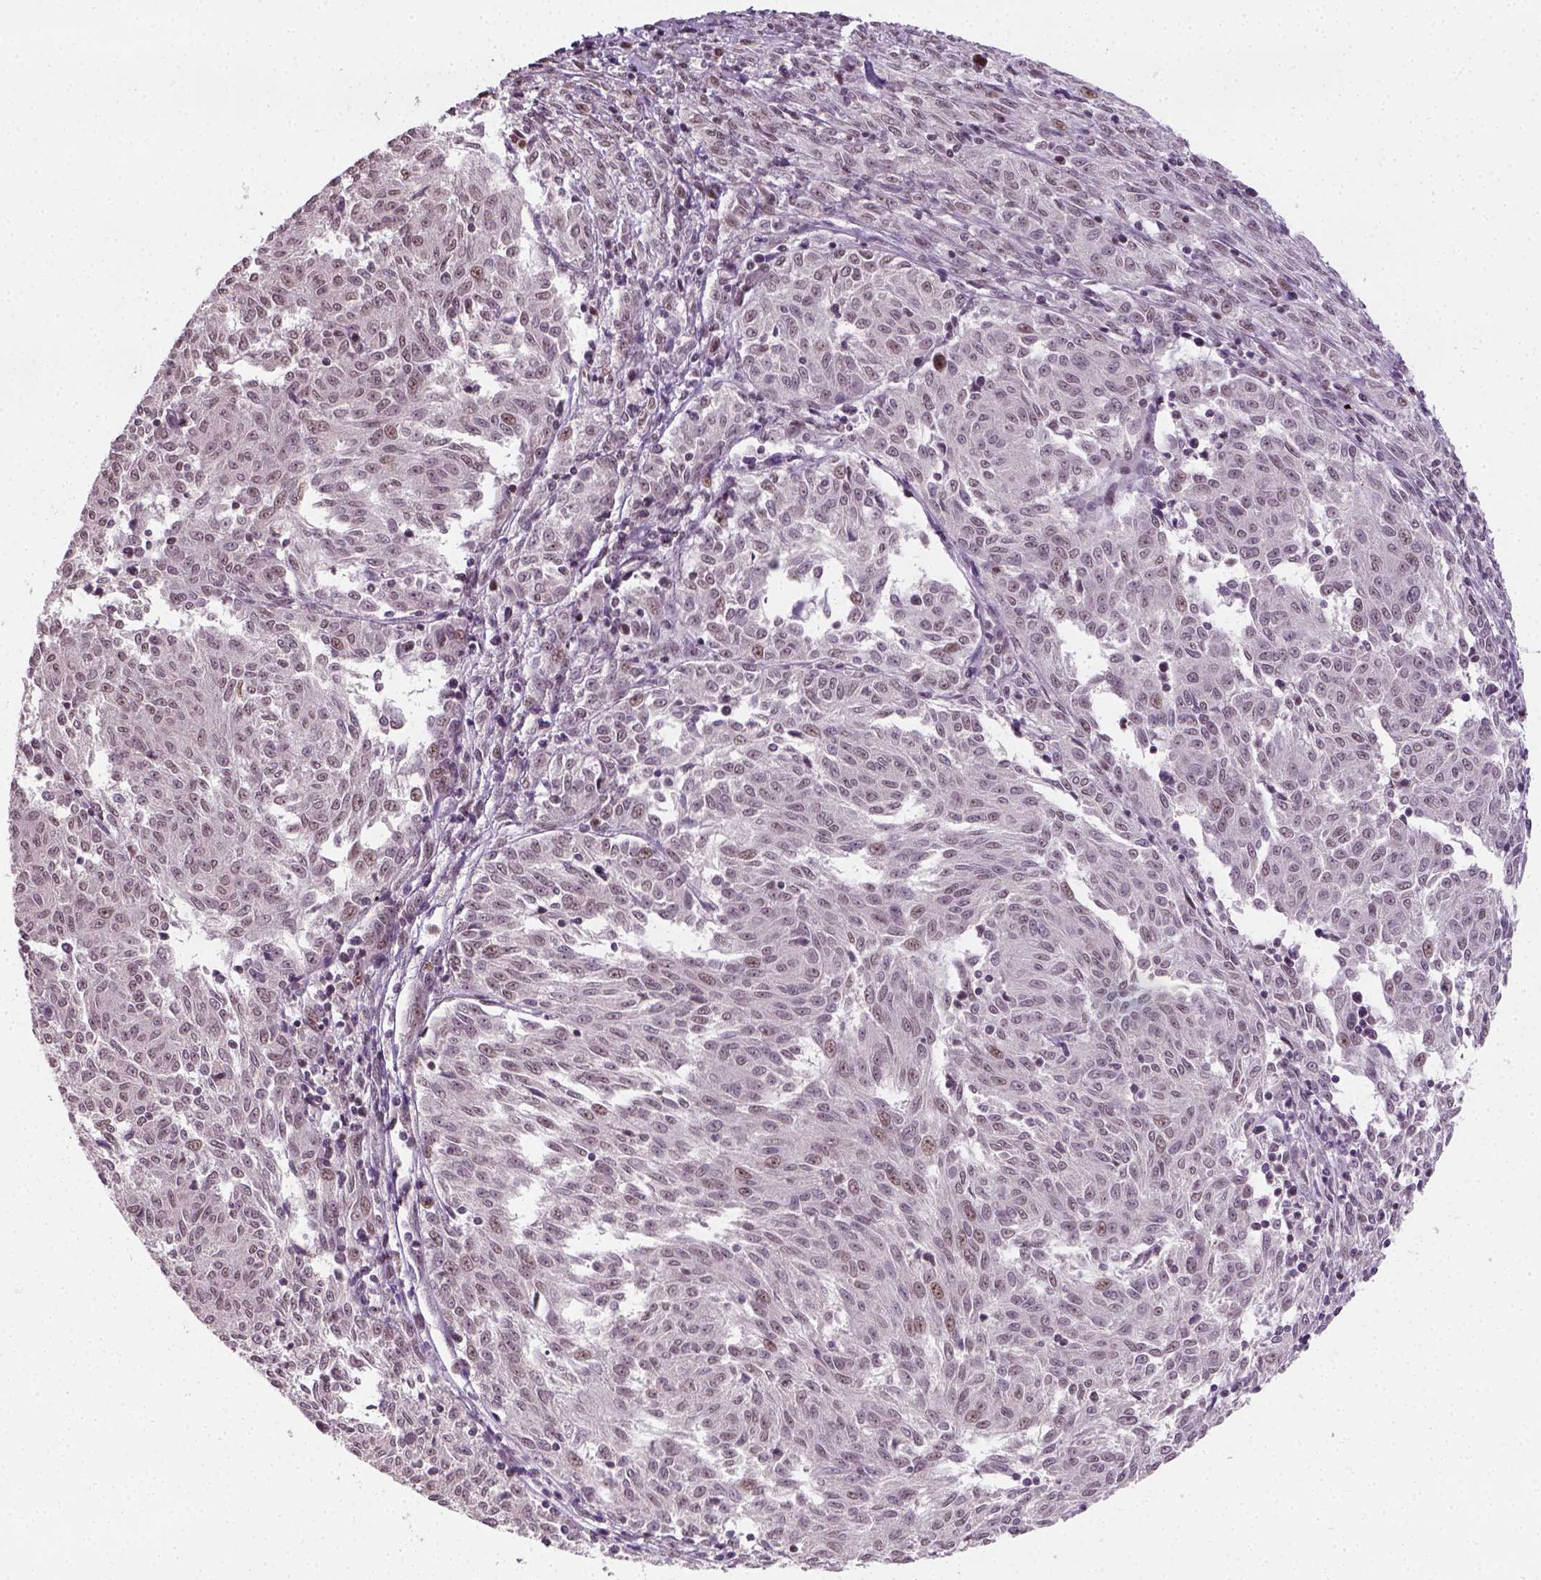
{"staining": {"intensity": "weak", "quantity": "<25%", "location": "nuclear"}, "tissue": "melanoma", "cell_type": "Tumor cells", "image_type": "cancer", "snomed": [{"axis": "morphology", "description": "Malignant melanoma, NOS"}, {"axis": "topography", "description": "Skin"}], "caption": "An immunohistochemistry image of malignant melanoma is shown. There is no staining in tumor cells of malignant melanoma.", "gene": "FANCE", "patient": {"sex": "female", "age": 72}}